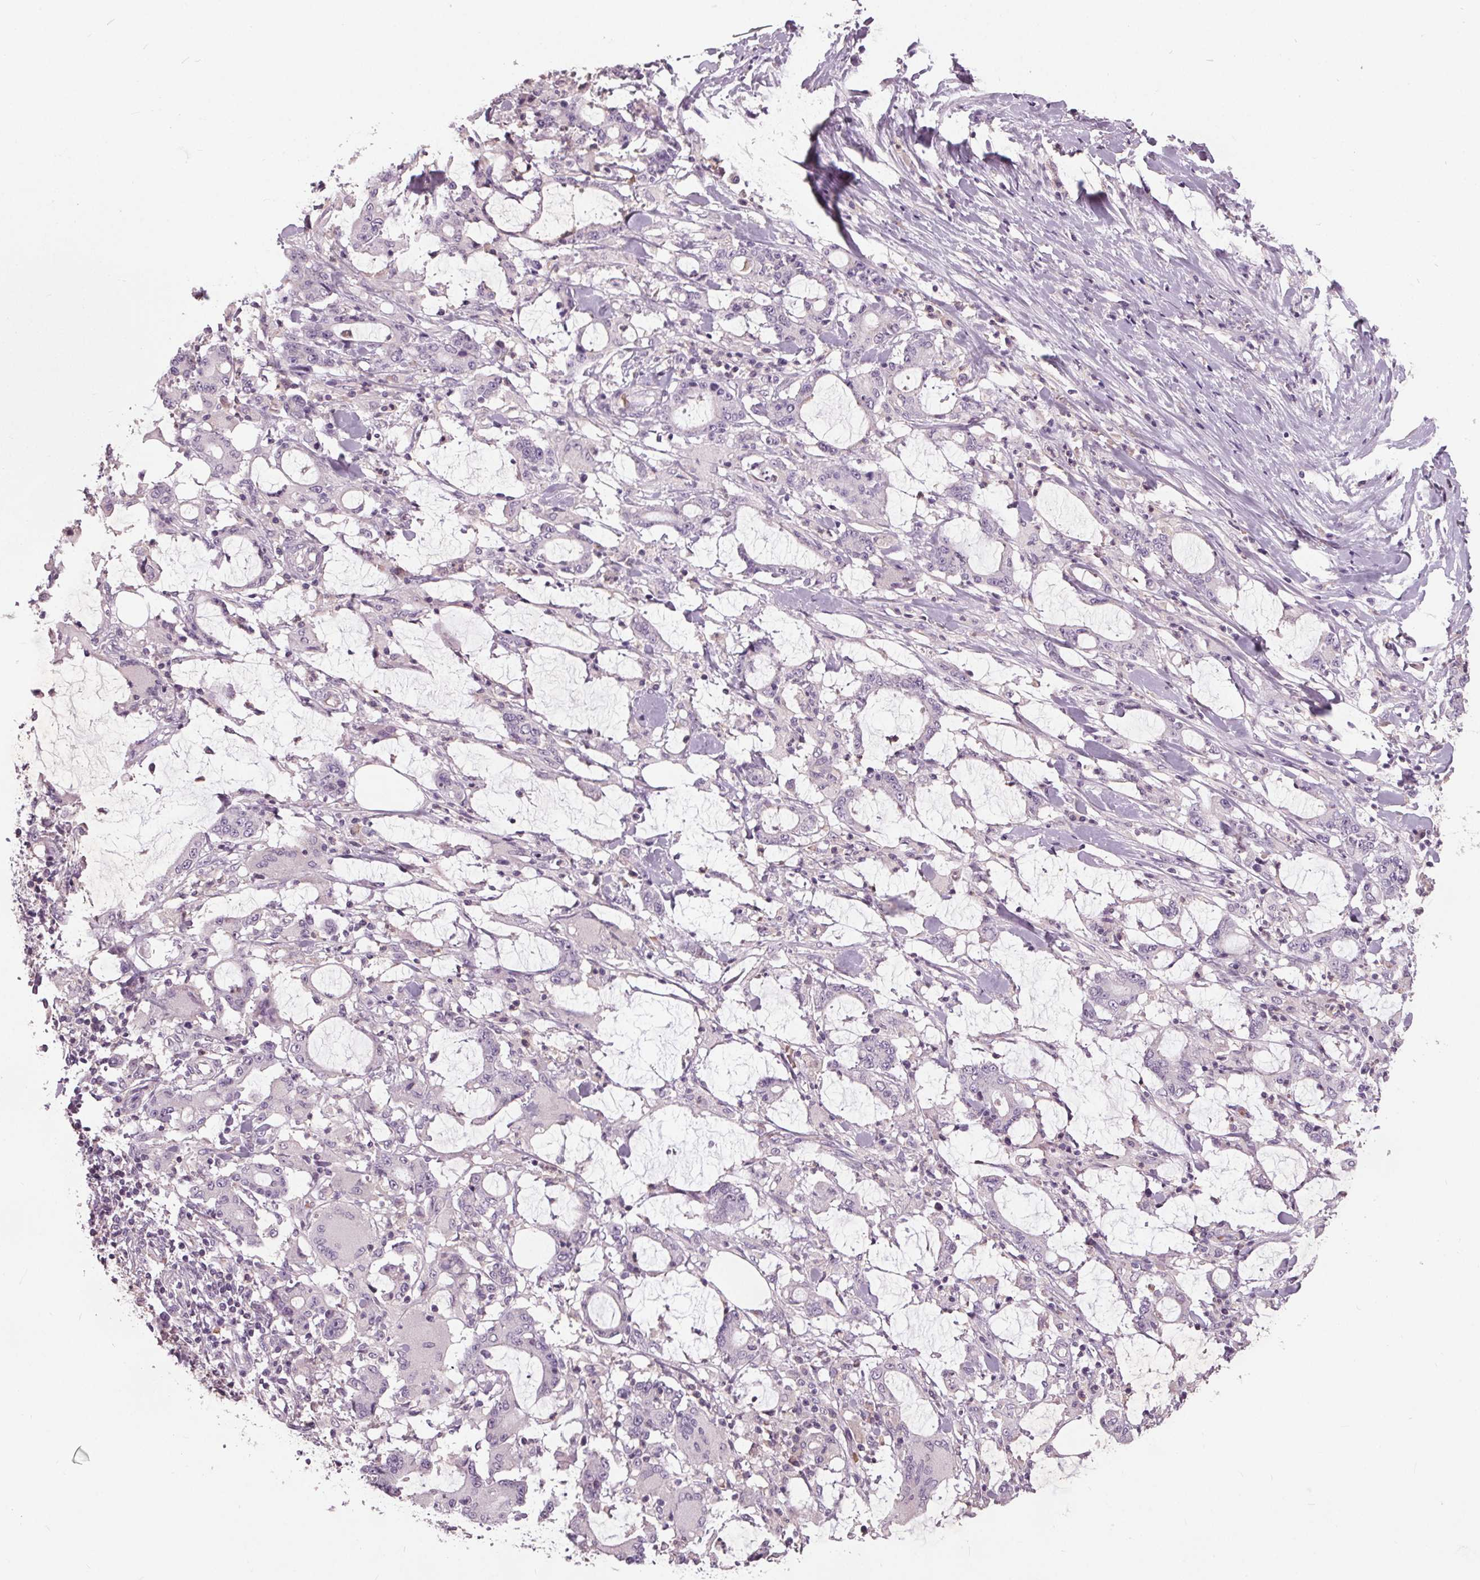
{"staining": {"intensity": "negative", "quantity": "none", "location": "none"}, "tissue": "stomach cancer", "cell_type": "Tumor cells", "image_type": "cancer", "snomed": [{"axis": "morphology", "description": "Adenocarcinoma, NOS"}, {"axis": "topography", "description": "Stomach, upper"}], "caption": "There is no significant positivity in tumor cells of stomach adenocarcinoma. (DAB (3,3'-diaminobenzidine) immunohistochemistry (IHC) visualized using brightfield microscopy, high magnification).", "gene": "PDGFD", "patient": {"sex": "male", "age": 68}}